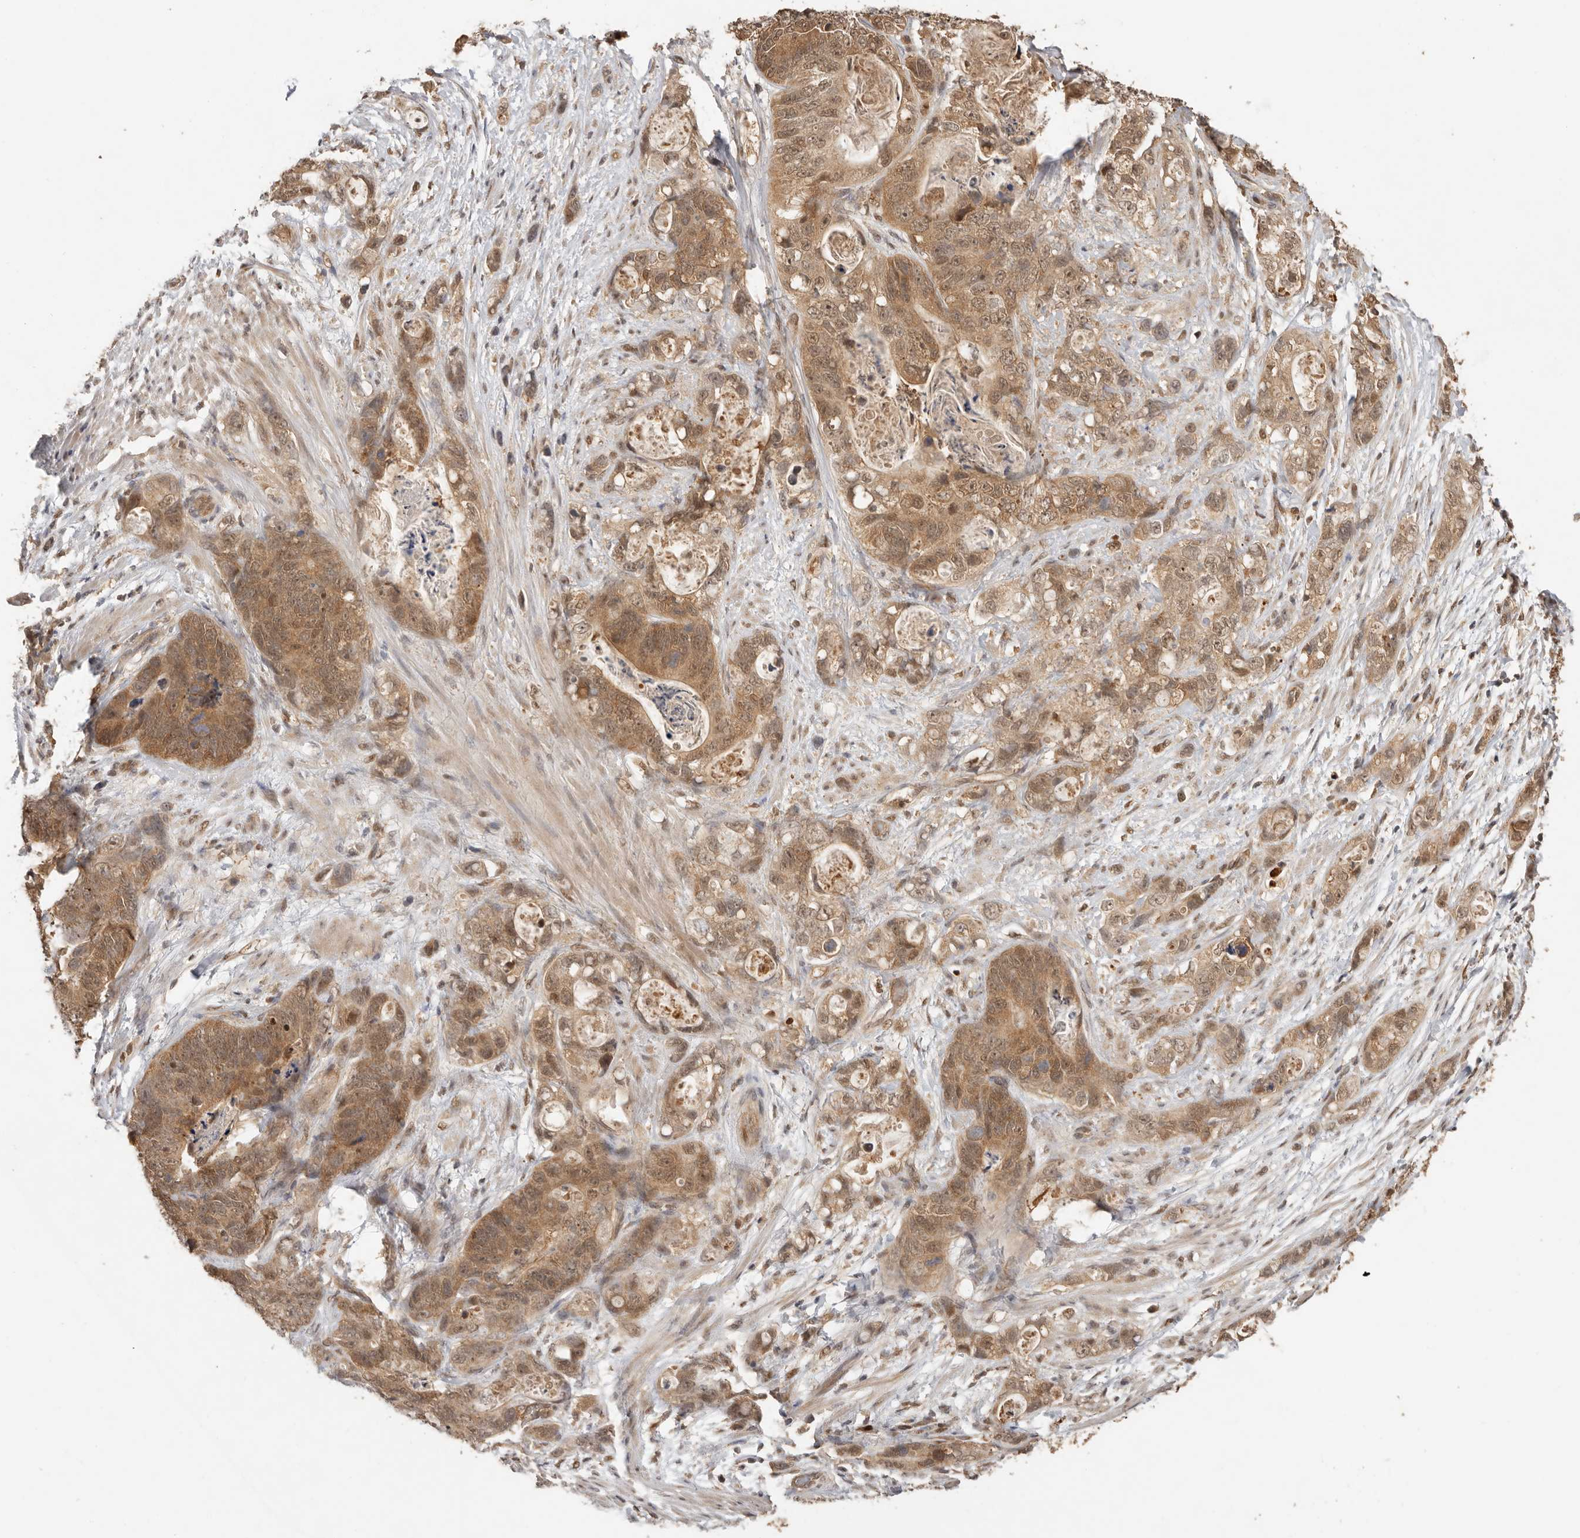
{"staining": {"intensity": "moderate", "quantity": ">75%", "location": "cytoplasmic/membranous,nuclear"}, "tissue": "stomach cancer", "cell_type": "Tumor cells", "image_type": "cancer", "snomed": [{"axis": "morphology", "description": "Normal tissue, NOS"}, {"axis": "morphology", "description": "Adenocarcinoma, NOS"}, {"axis": "topography", "description": "Stomach"}], "caption": "IHC histopathology image of stomach cancer stained for a protein (brown), which shows medium levels of moderate cytoplasmic/membranous and nuclear positivity in approximately >75% of tumor cells.", "gene": "PSMA5", "patient": {"sex": "female", "age": 89}}